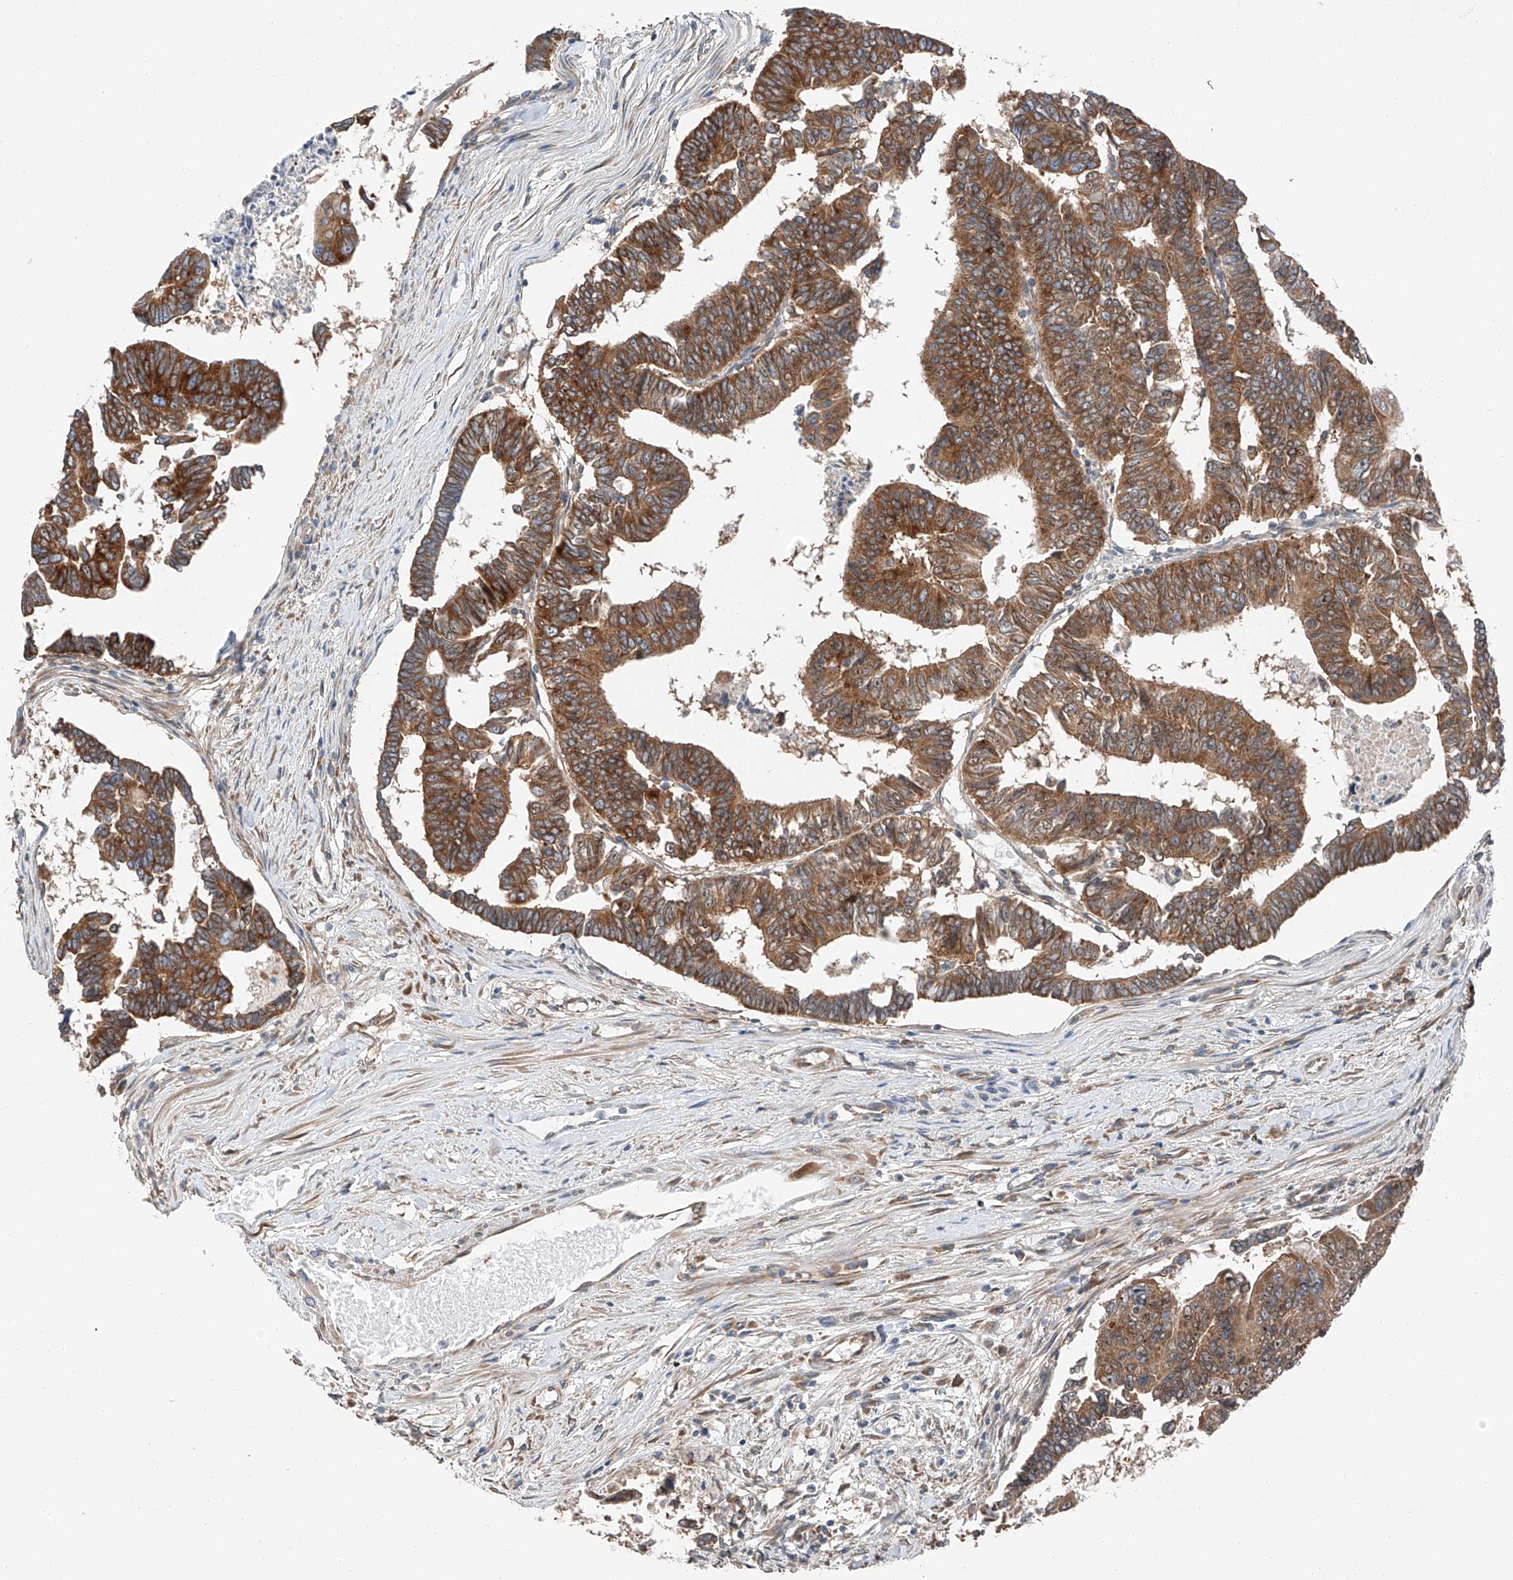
{"staining": {"intensity": "strong", "quantity": ">75%", "location": "cytoplasmic/membranous"}, "tissue": "colorectal cancer", "cell_type": "Tumor cells", "image_type": "cancer", "snomed": [{"axis": "morphology", "description": "Adenocarcinoma, NOS"}, {"axis": "topography", "description": "Rectum"}], "caption": "A brown stain highlights strong cytoplasmic/membranous expression of a protein in colorectal cancer (adenocarcinoma) tumor cells.", "gene": "ZC3H15", "patient": {"sex": "female", "age": 65}}